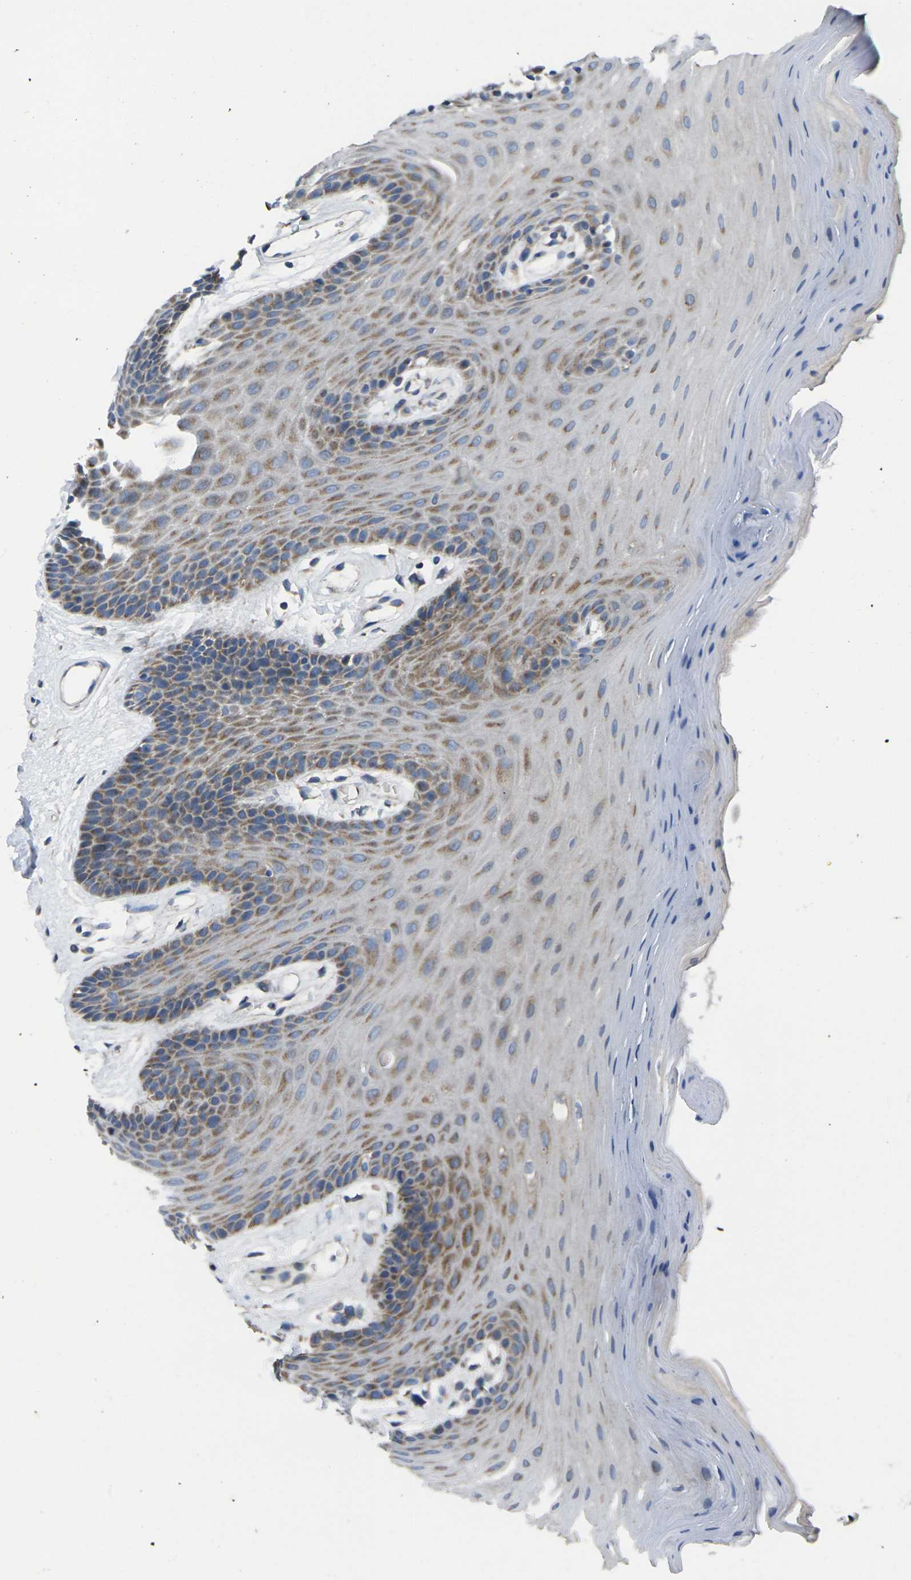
{"staining": {"intensity": "moderate", "quantity": "25%-75%", "location": "cytoplasmic/membranous"}, "tissue": "oral mucosa", "cell_type": "Squamous epithelial cells", "image_type": "normal", "snomed": [{"axis": "morphology", "description": "Normal tissue, NOS"}, {"axis": "morphology", "description": "Squamous cell carcinoma, NOS"}, {"axis": "topography", "description": "Skeletal muscle"}, {"axis": "topography", "description": "Adipose tissue"}, {"axis": "topography", "description": "Vascular tissue"}, {"axis": "topography", "description": "Oral tissue"}, {"axis": "topography", "description": "Peripheral nerve tissue"}, {"axis": "topography", "description": "Head-Neck"}], "caption": "The histopathology image exhibits staining of unremarkable oral mucosa, revealing moderate cytoplasmic/membranous protein expression (brown color) within squamous epithelial cells.", "gene": "TMEM120B", "patient": {"sex": "male", "age": 71}}